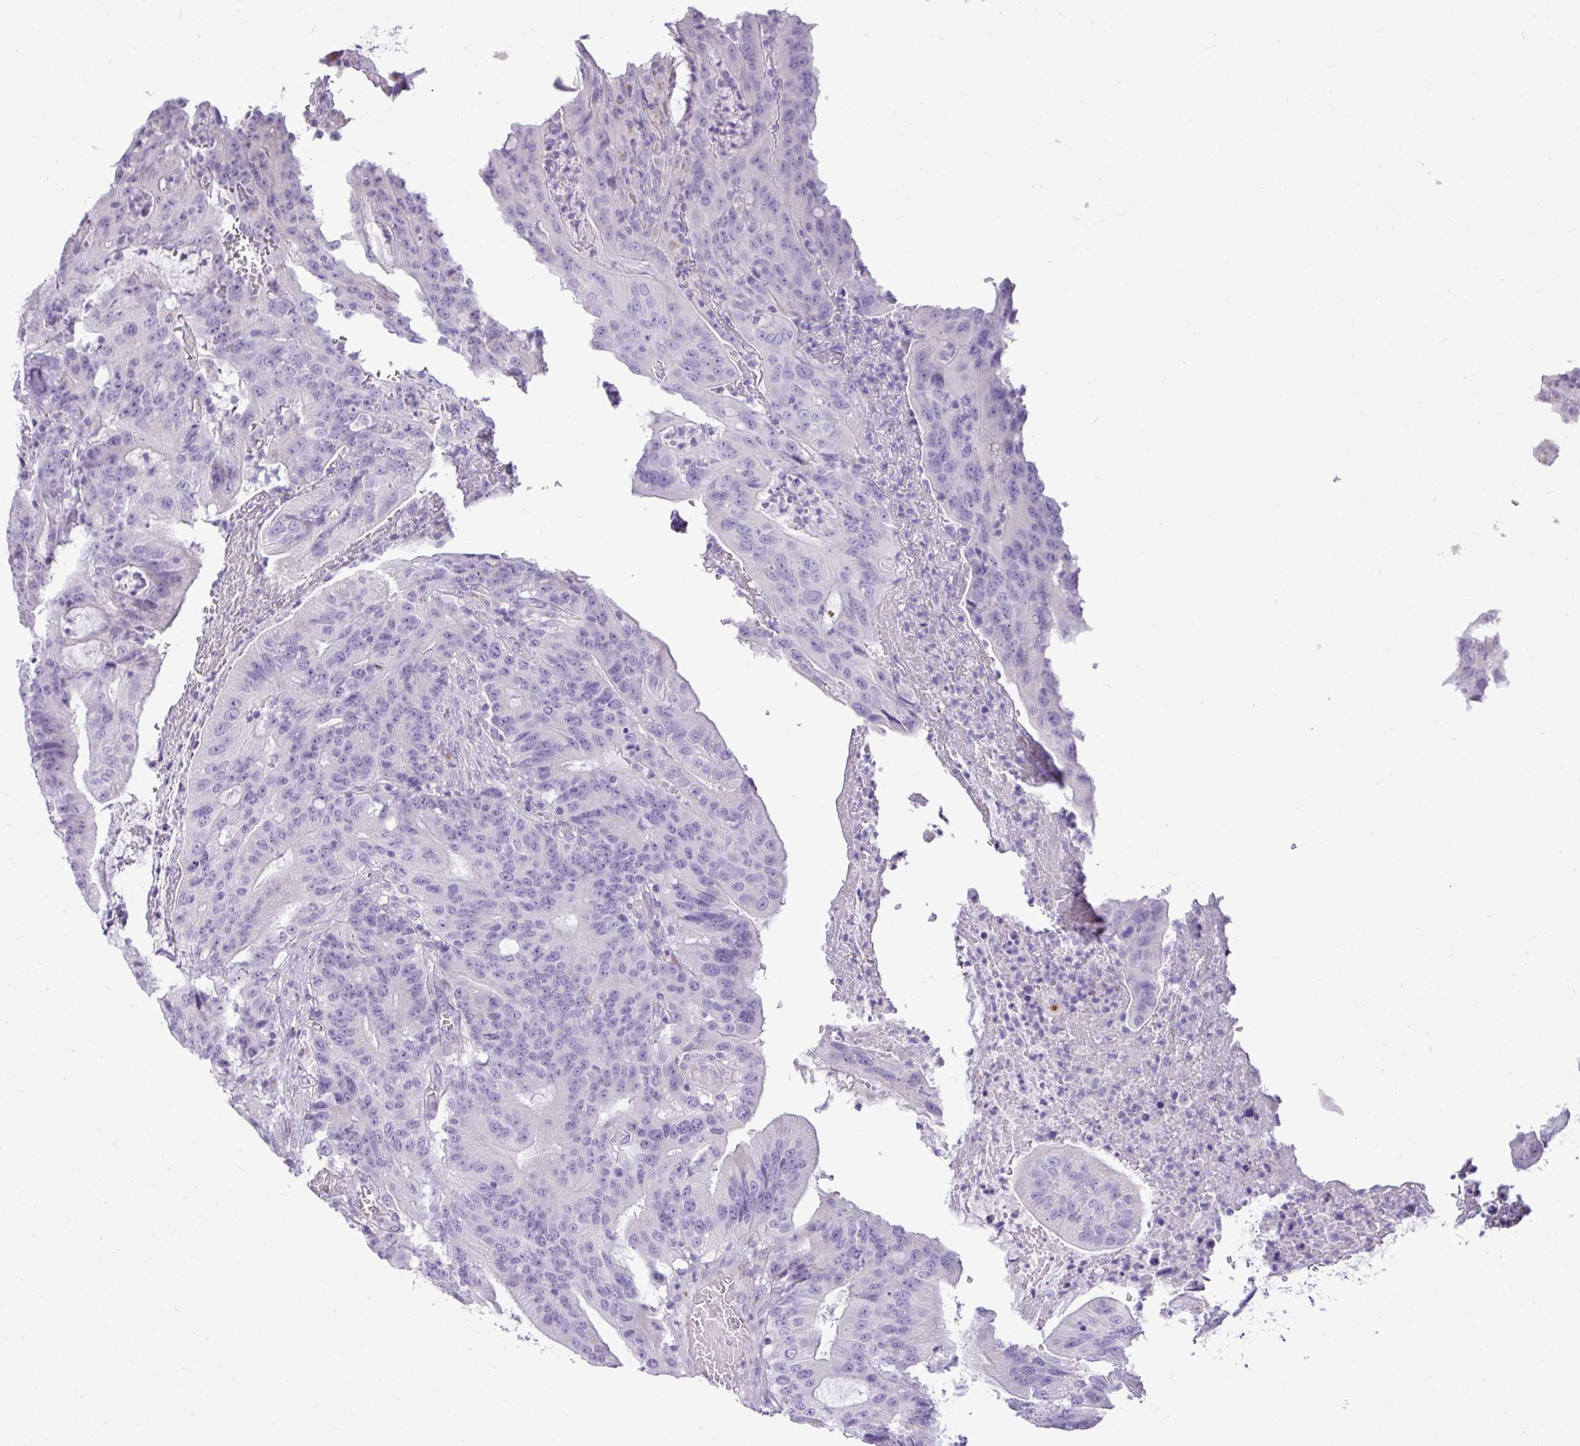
{"staining": {"intensity": "negative", "quantity": "none", "location": "none"}, "tissue": "colorectal cancer", "cell_type": "Tumor cells", "image_type": "cancer", "snomed": [{"axis": "morphology", "description": "Adenocarcinoma, NOS"}, {"axis": "topography", "description": "Colon"}], "caption": "This photomicrograph is of colorectal cancer stained with IHC to label a protein in brown with the nuclei are counter-stained blue. There is no positivity in tumor cells.", "gene": "FAM43A", "patient": {"sex": "male", "age": 83}}